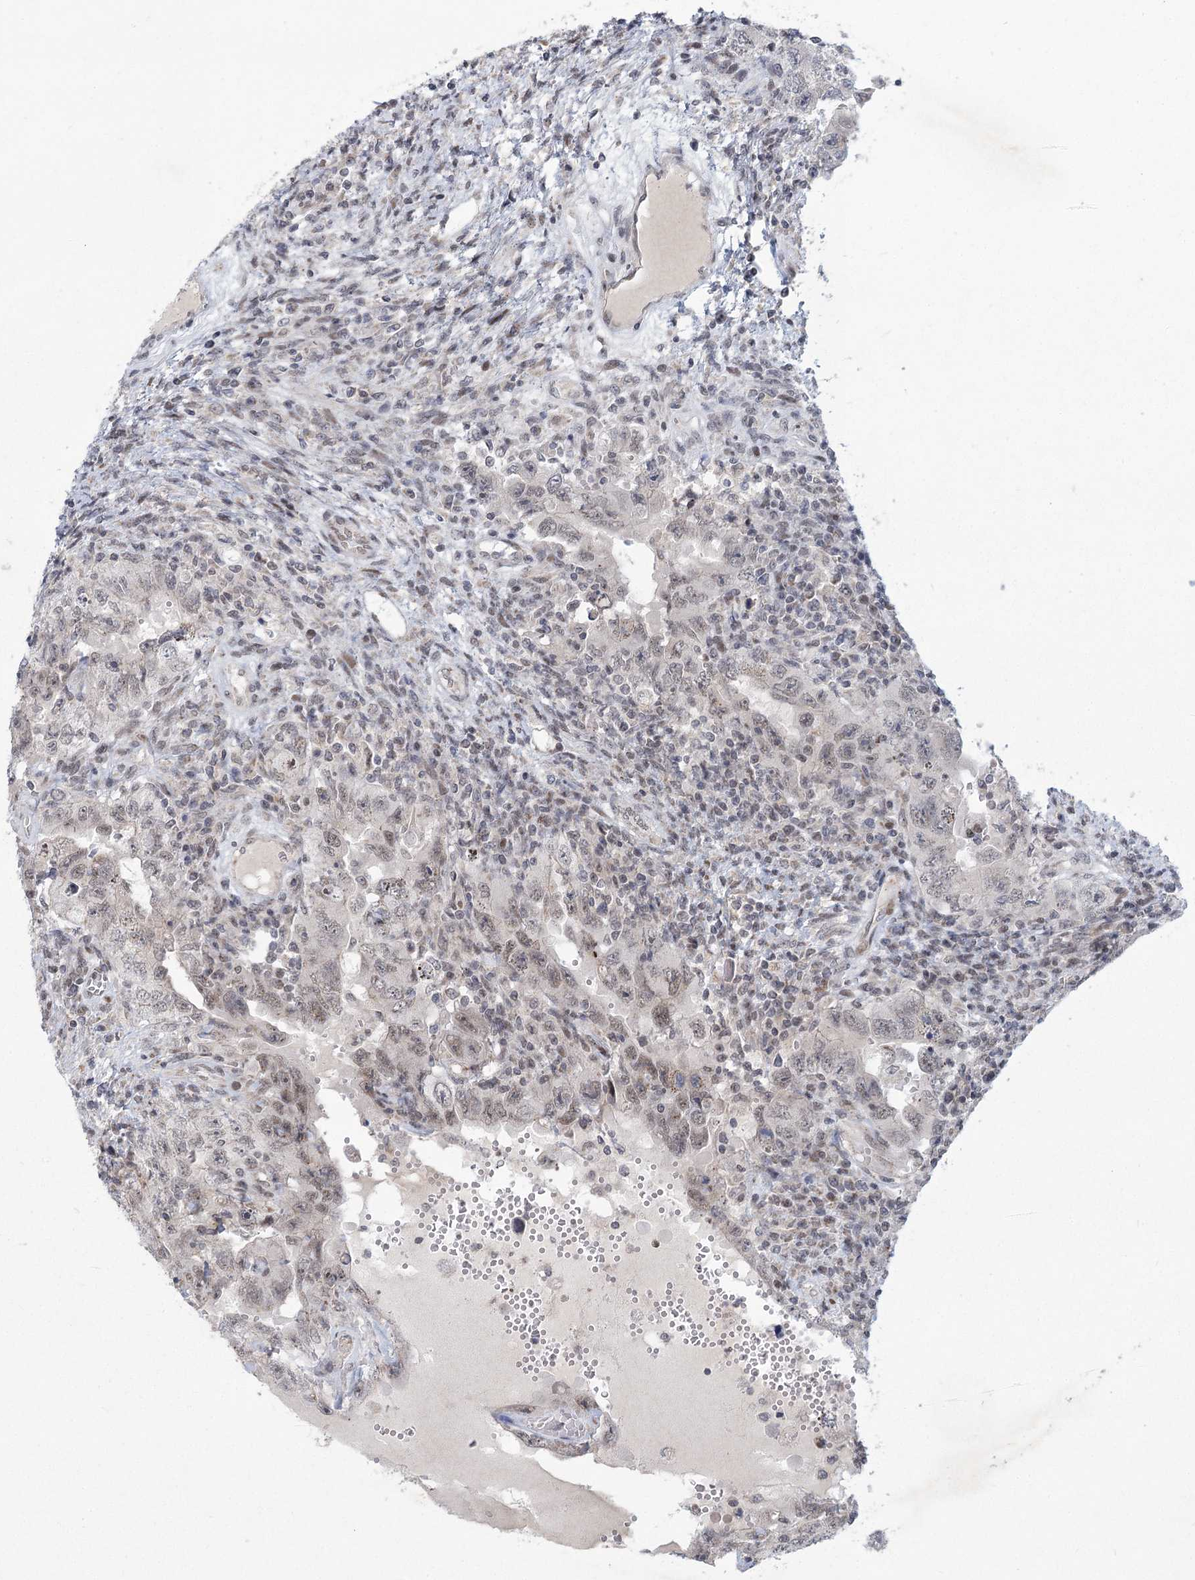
{"staining": {"intensity": "weak", "quantity": ">75%", "location": "nuclear"}, "tissue": "testis cancer", "cell_type": "Tumor cells", "image_type": "cancer", "snomed": [{"axis": "morphology", "description": "Carcinoma, Embryonal, NOS"}, {"axis": "topography", "description": "Testis"}], "caption": "This is an image of IHC staining of testis cancer, which shows weak expression in the nuclear of tumor cells.", "gene": "CIB4", "patient": {"sex": "male", "age": 26}}